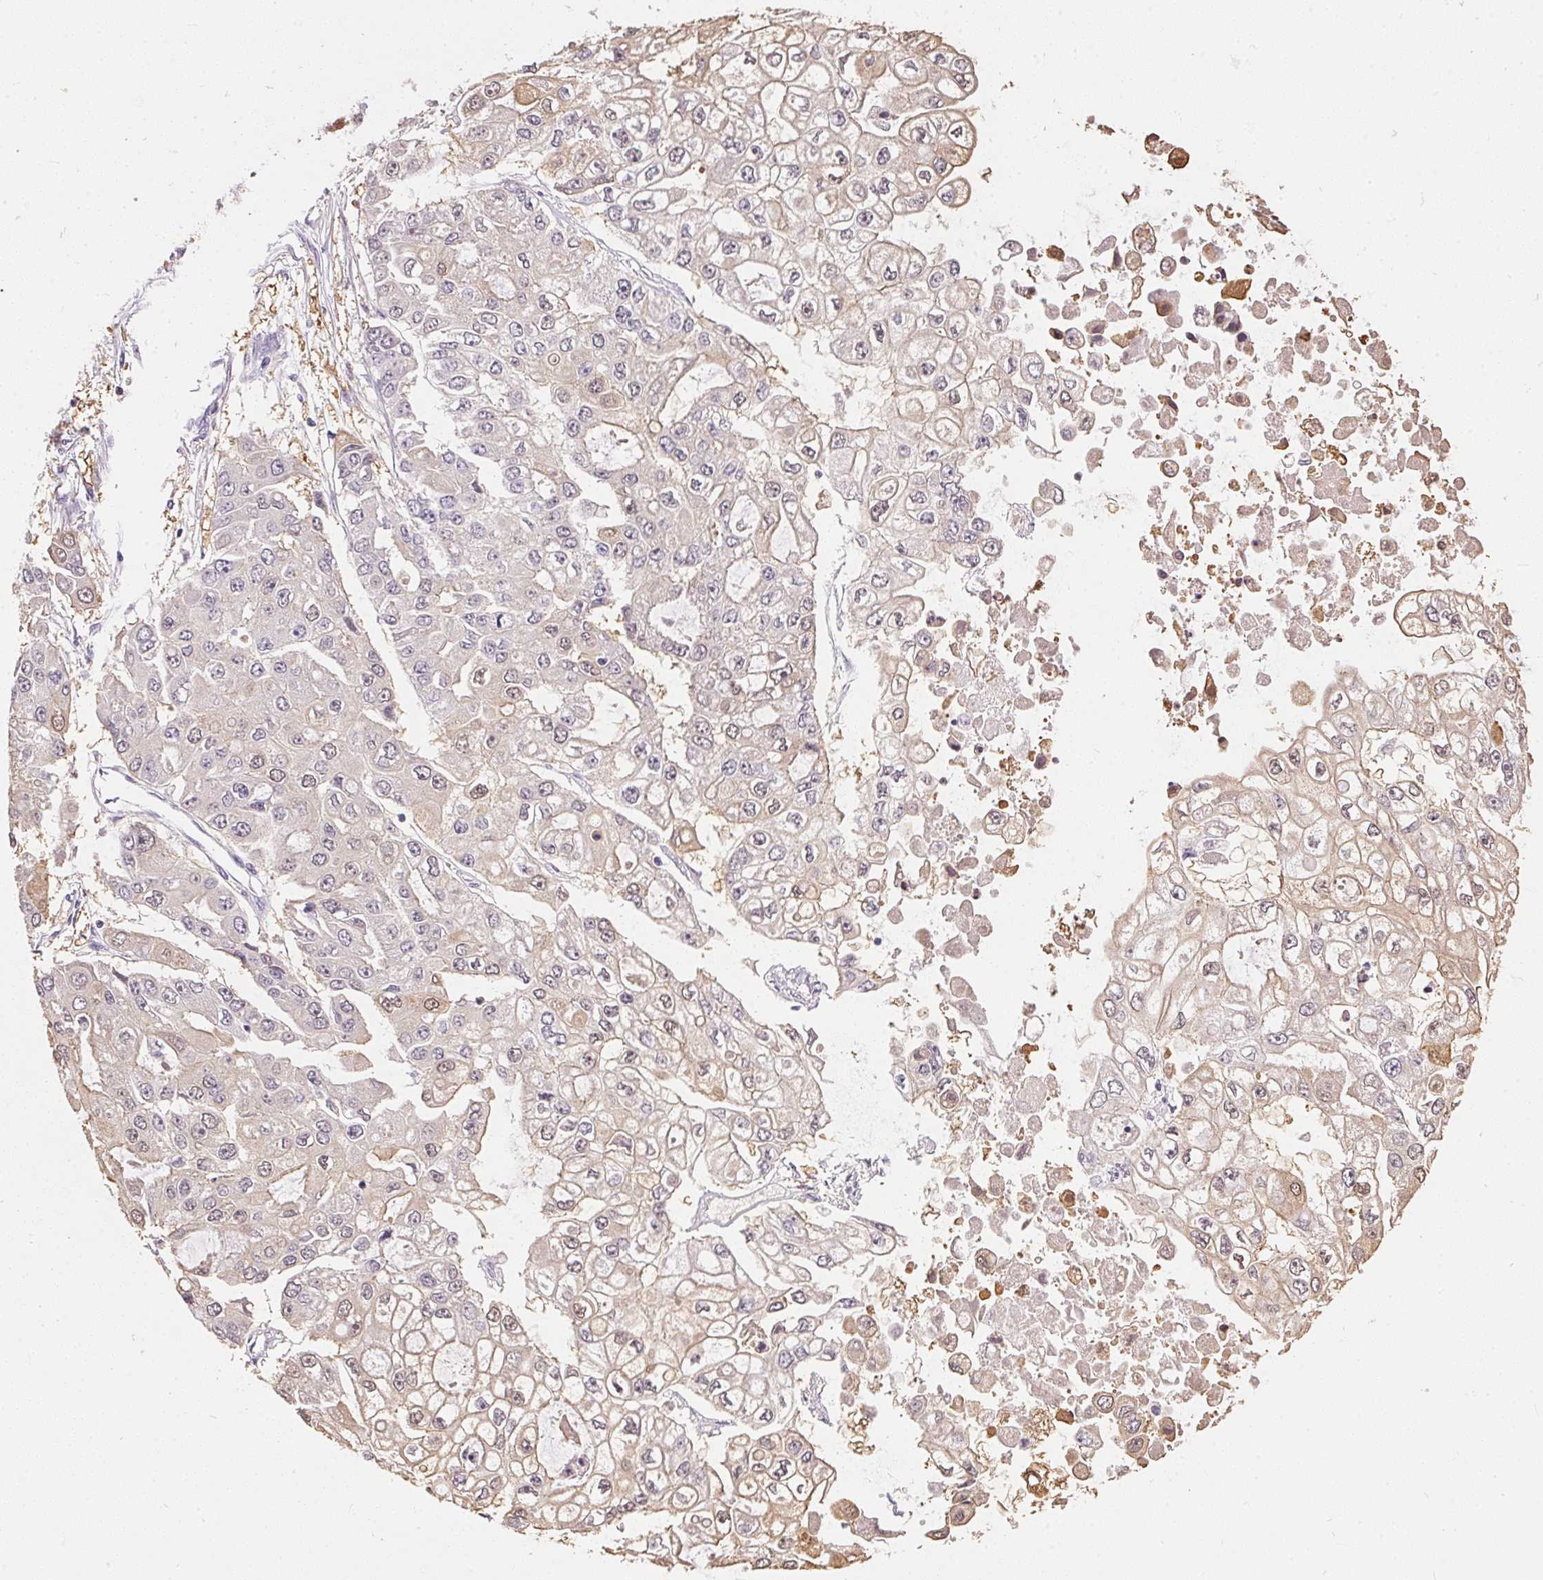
{"staining": {"intensity": "weak", "quantity": "<25%", "location": "cytoplasmic/membranous,nuclear"}, "tissue": "ovarian cancer", "cell_type": "Tumor cells", "image_type": "cancer", "snomed": [{"axis": "morphology", "description": "Cystadenocarcinoma, serous, NOS"}, {"axis": "topography", "description": "Ovary"}], "caption": "Immunohistochemistry (IHC) micrograph of human ovarian cancer stained for a protein (brown), which demonstrates no positivity in tumor cells.", "gene": "S100A3", "patient": {"sex": "female", "age": 56}}